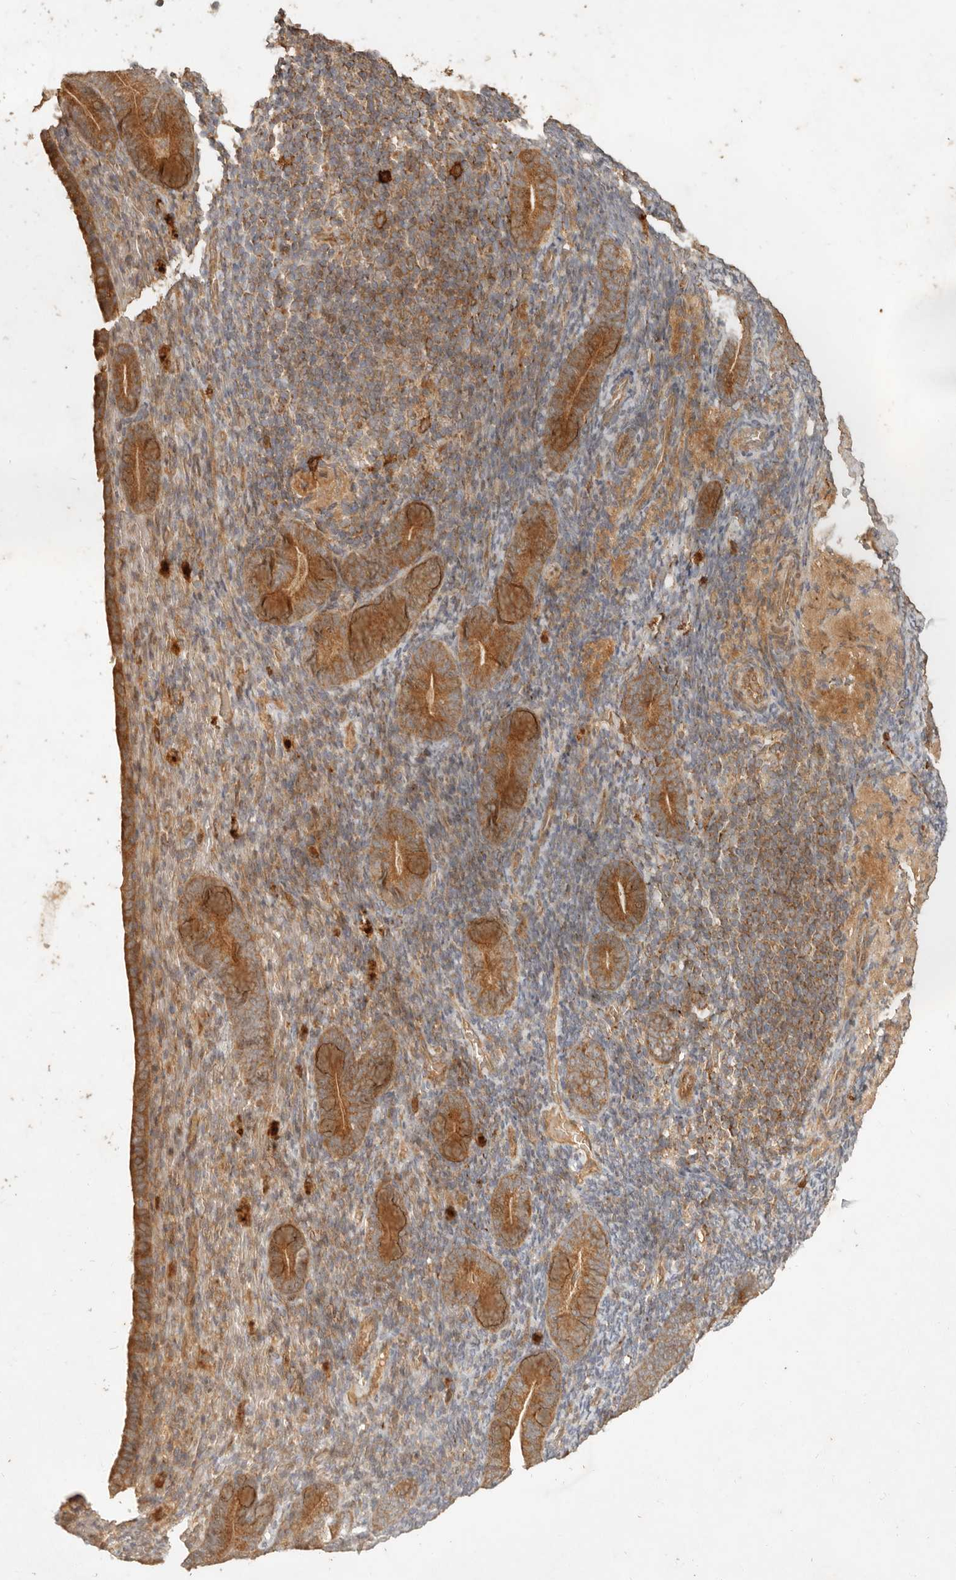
{"staining": {"intensity": "moderate", "quantity": ">75%", "location": "cytoplasmic/membranous"}, "tissue": "endometrium", "cell_type": "Cells in endometrial stroma", "image_type": "normal", "snomed": [{"axis": "morphology", "description": "Normal tissue, NOS"}, {"axis": "topography", "description": "Endometrium"}], "caption": "Moderate cytoplasmic/membranous positivity is identified in about >75% of cells in endometrial stroma in unremarkable endometrium. (DAB = brown stain, brightfield microscopy at high magnification).", "gene": "CLEC4C", "patient": {"sex": "female", "age": 51}}